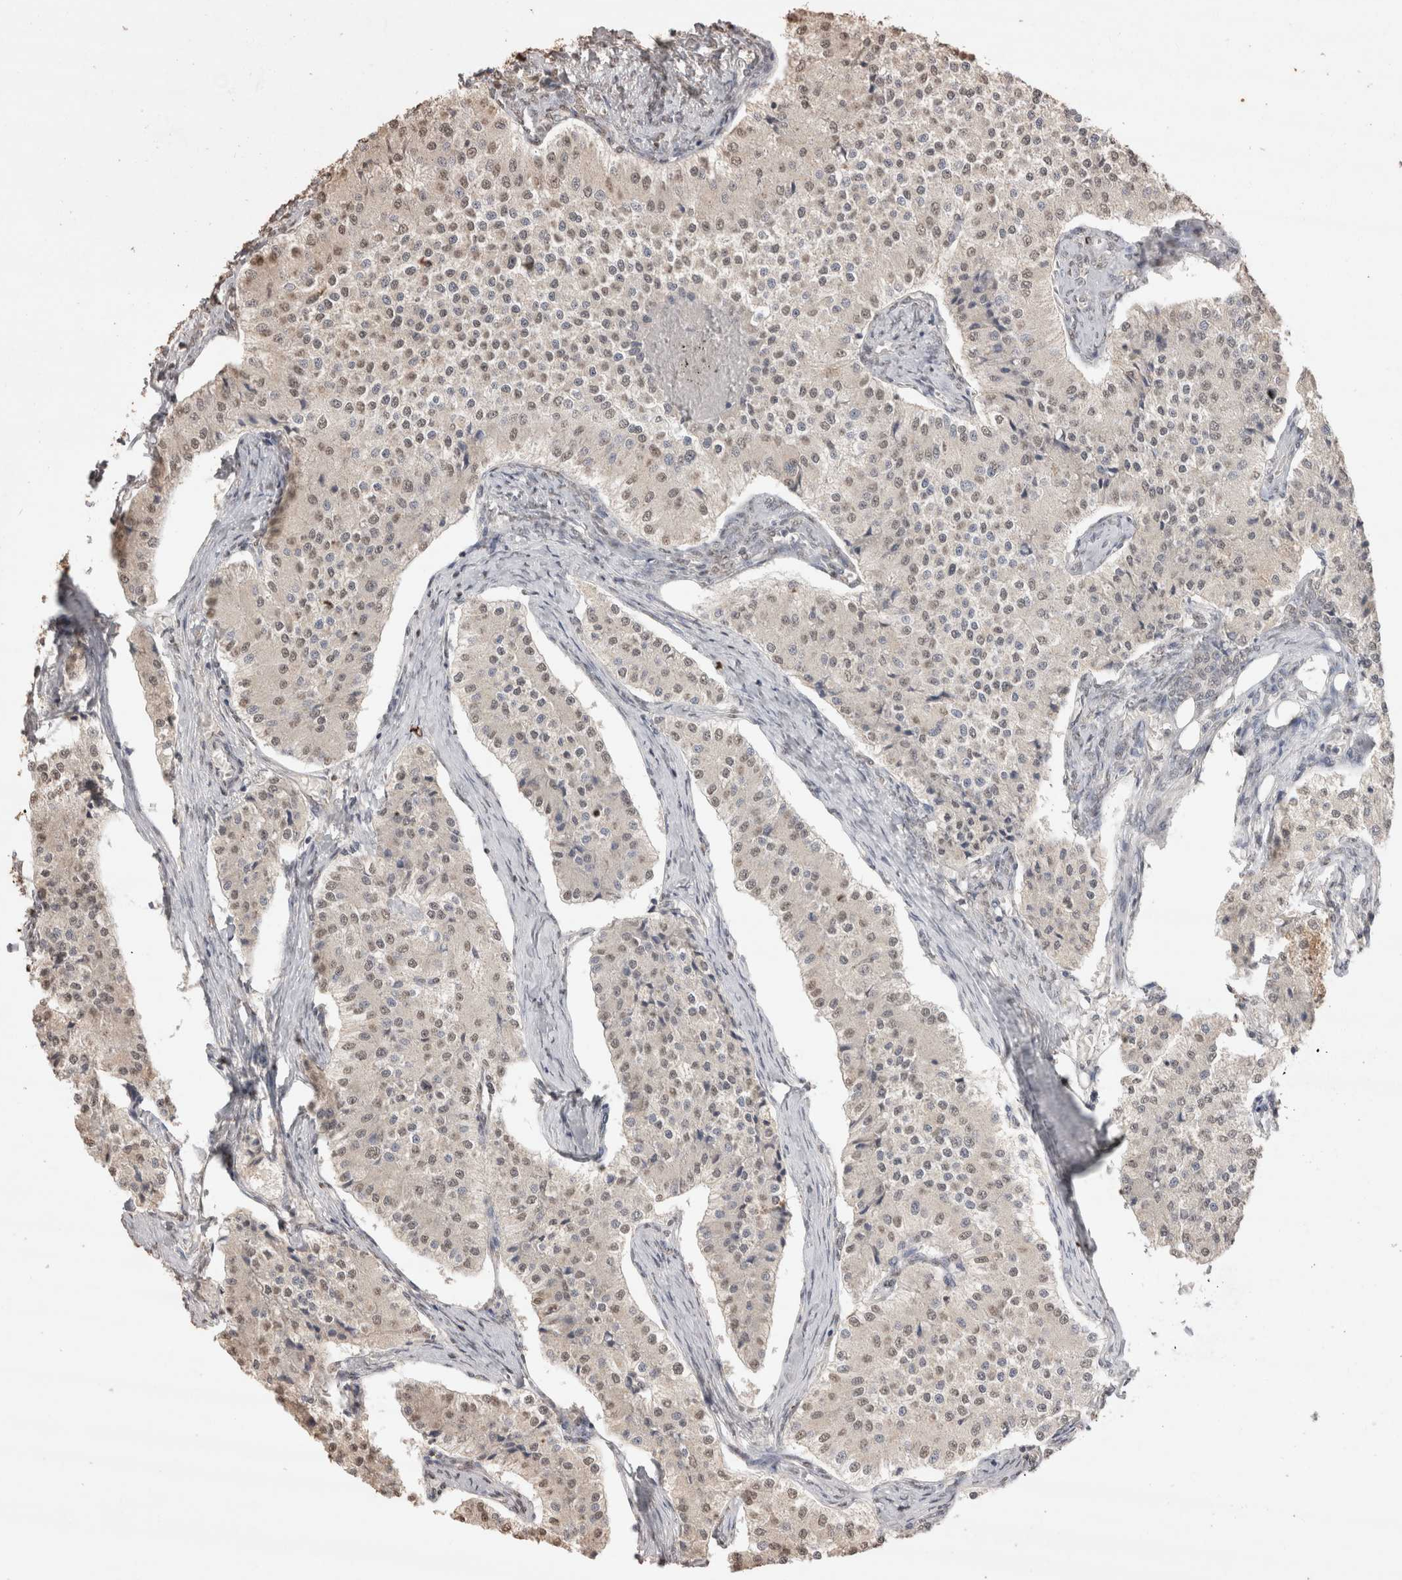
{"staining": {"intensity": "weak", "quantity": "25%-75%", "location": "nuclear"}, "tissue": "carcinoid", "cell_type": "Tumor cells", "image_type": "cancer", "snomed": [{"axis": "morphology", "description": "Carcinoid, malignant, NOS"}, {"axis": "topography", "description": "Colon"}], "caption": "Immunohistochemical staining of human carcinoid reveals low levels of weak nuclear expression in about 25%-75% of tumor cells.", "gene": "MLX", "patient": {"sex": "female", "age": 52}}